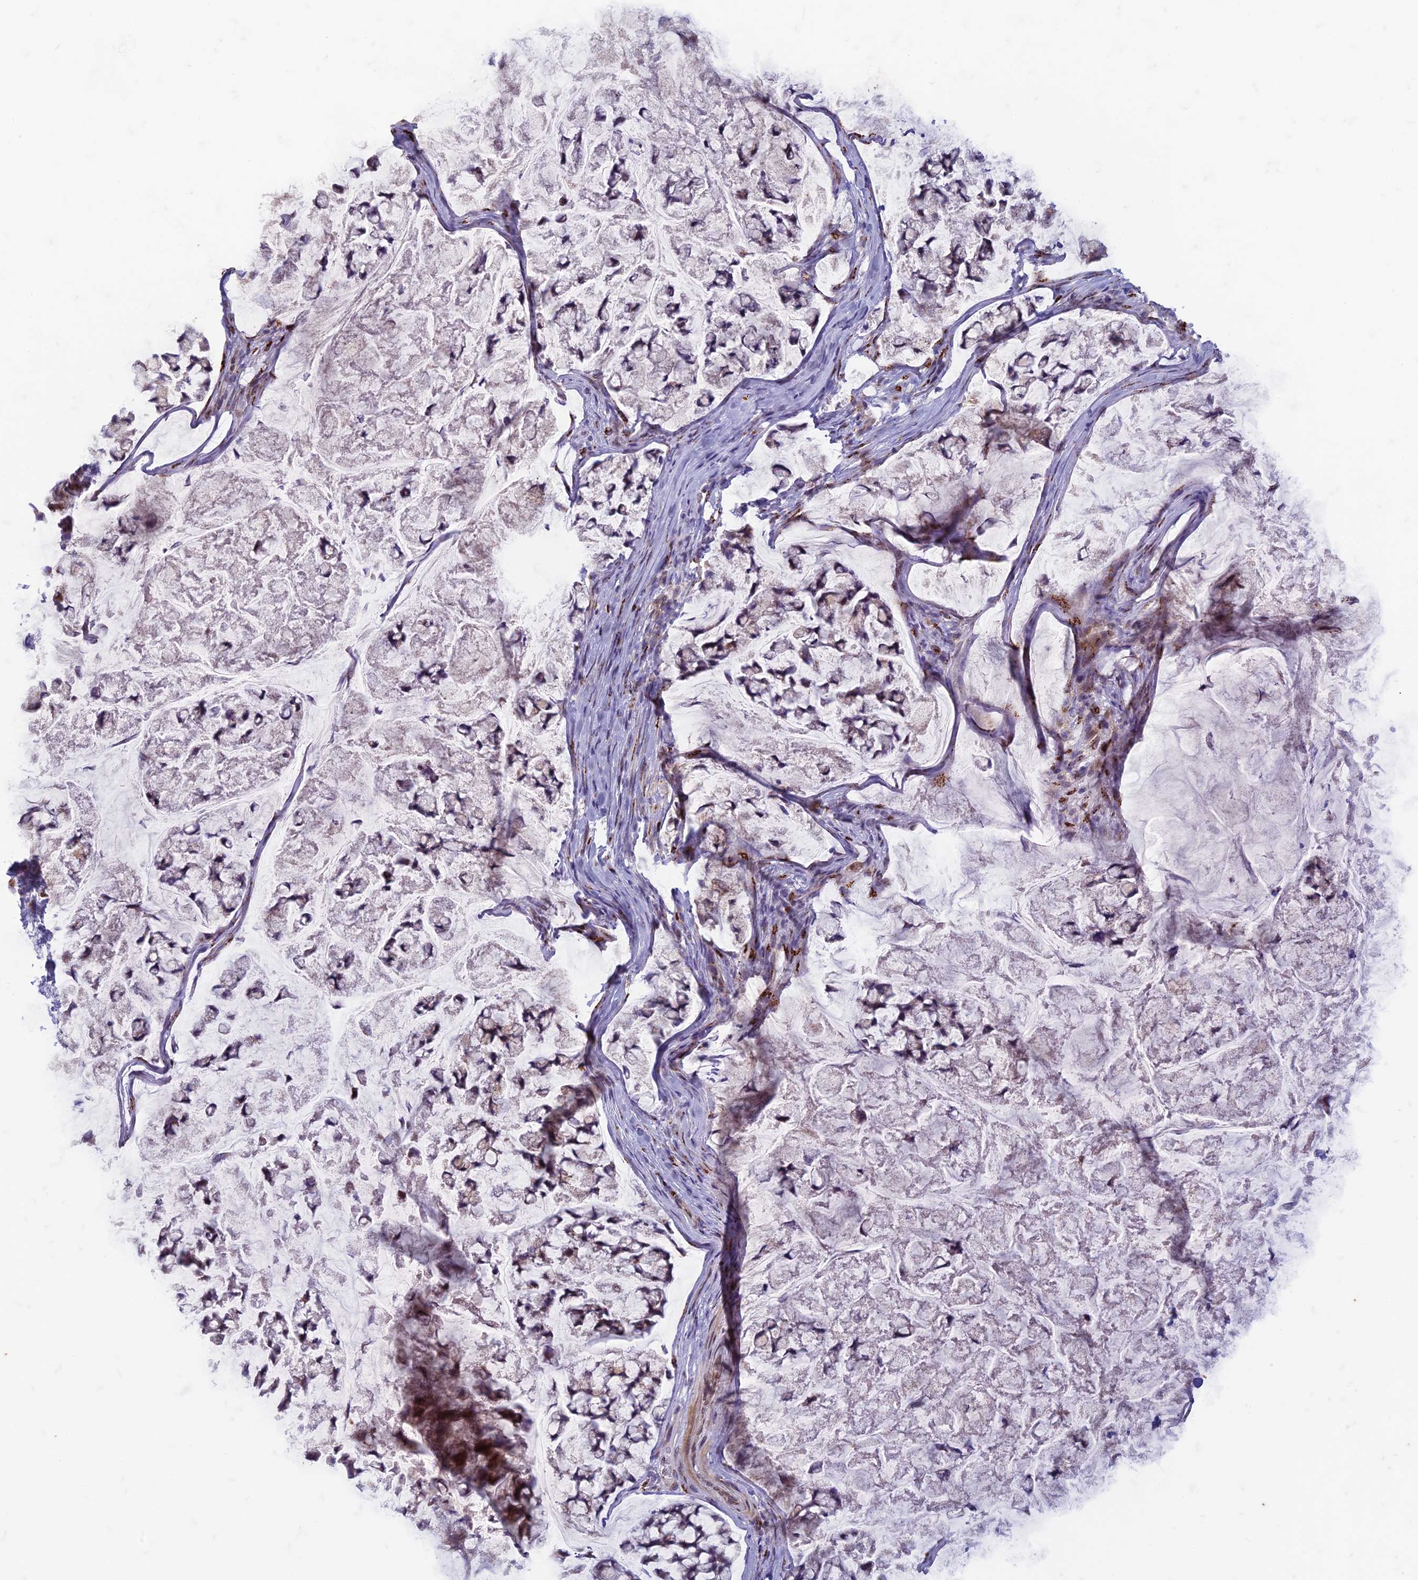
{"staining": {"intensity": "moderate", "quantity": "<25%", "location": "cytoplasmic/membranous"}, "tissue": "stomach cancer", "cell_type": "Tumor cells", "image_type": "cancer", "snomed": [{"axis": "morphology", "description": "Adenocarcinoma, NOS"}, {"axis": "topography", "description": "Stomach, lower"}], "caption": "A histopathology image of human adenocarcinoma (stomach) stained for a protein shows moderate cytoplasmic/membranous brown staining in tumor cells.", "gene": "FAM3C", "patient": {"sex": "male", "age": 67}}